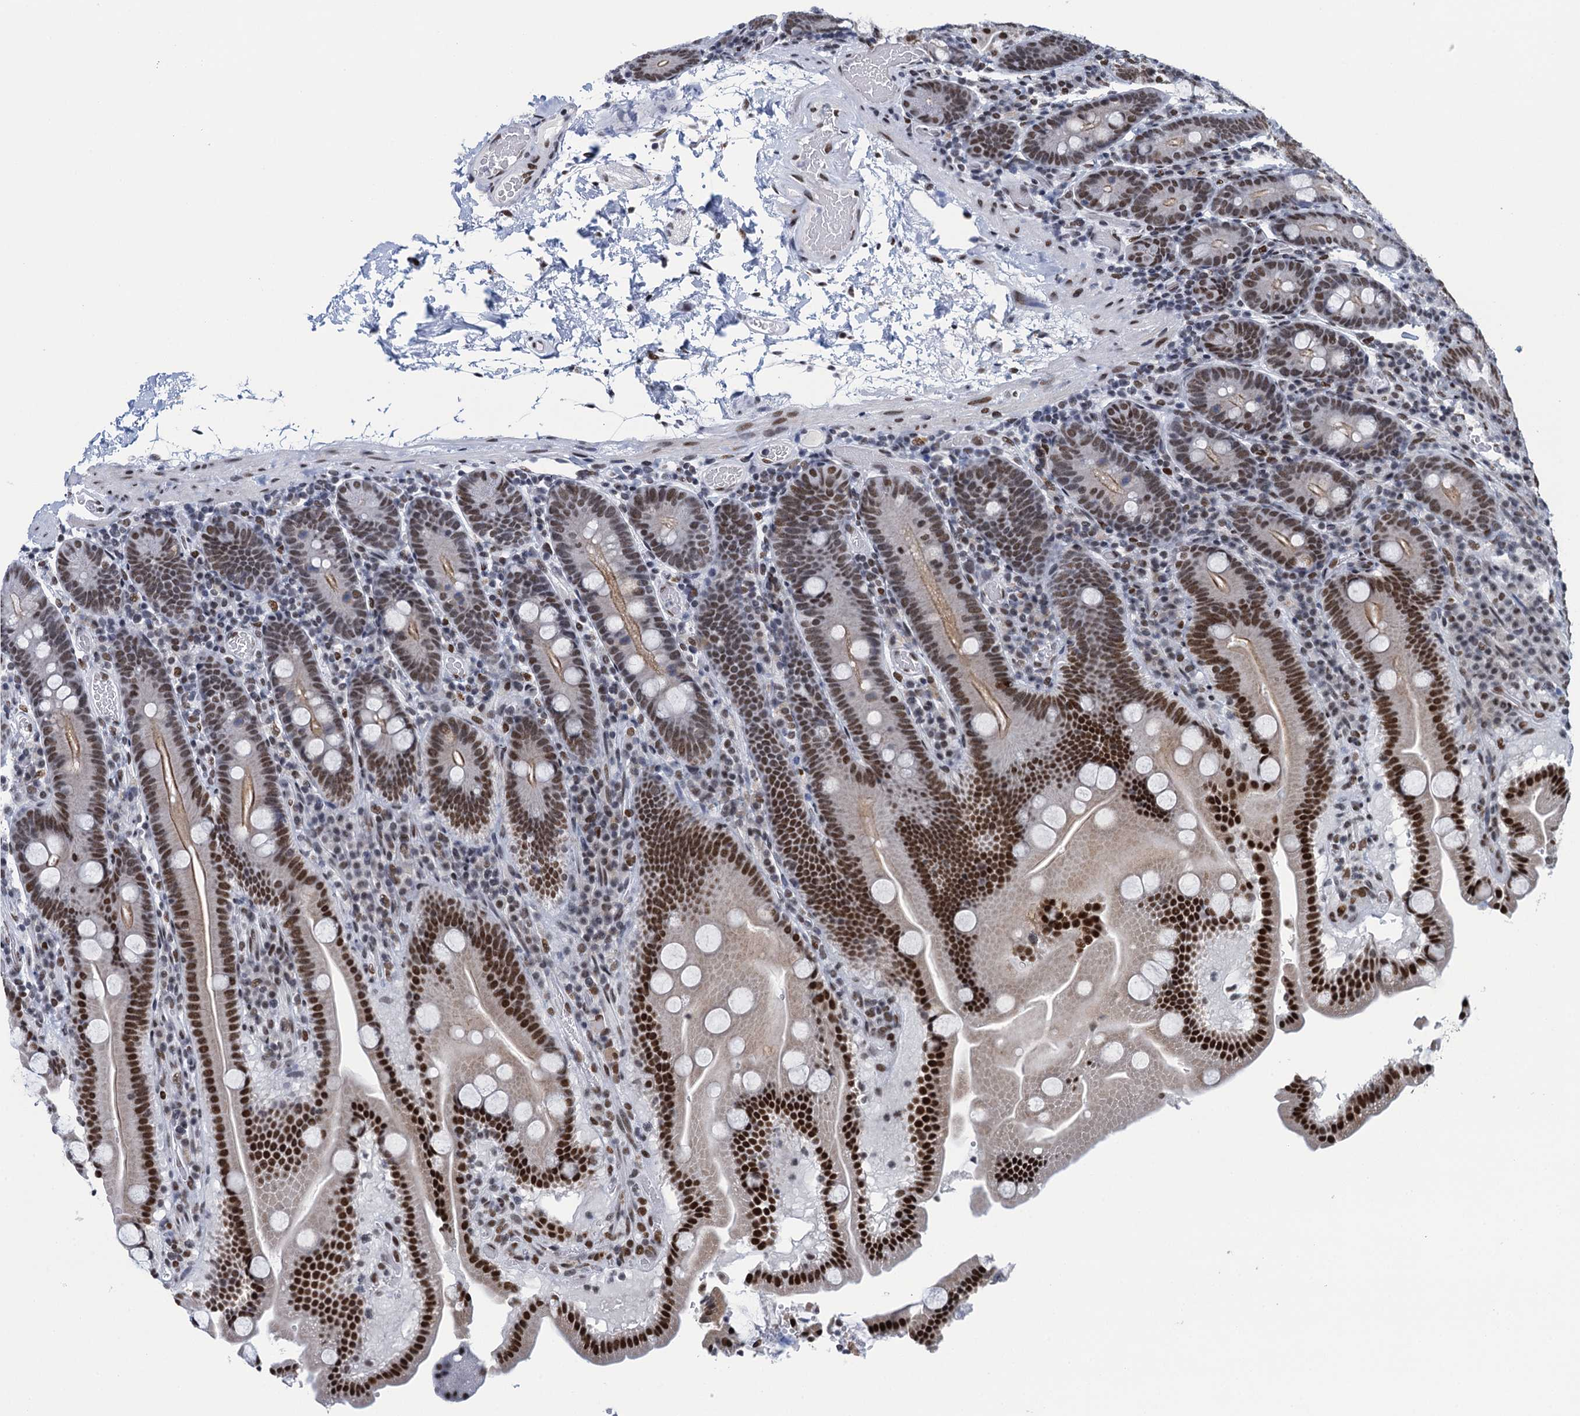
{"staining": {"intensity": "strong", "quantity": ">75%", "location": "nuclear"}, "tissue": "duodenum", "cell_type": "Glandular cells", "image_type": "normal", "snomed": [{"axis": "morphology", "description": "Normal tissue, NOS"}, {"axis": "topography", "description": "Duodenum"}], "caption": "Immunohistochemical staining of normal human duodenum shows strong nuclear protein staining in about >75% of glandular cells. Nuclei are stained in blue.", "gene": "HNRNPUL2", "patient": {"sex": "male", "age": 55}}